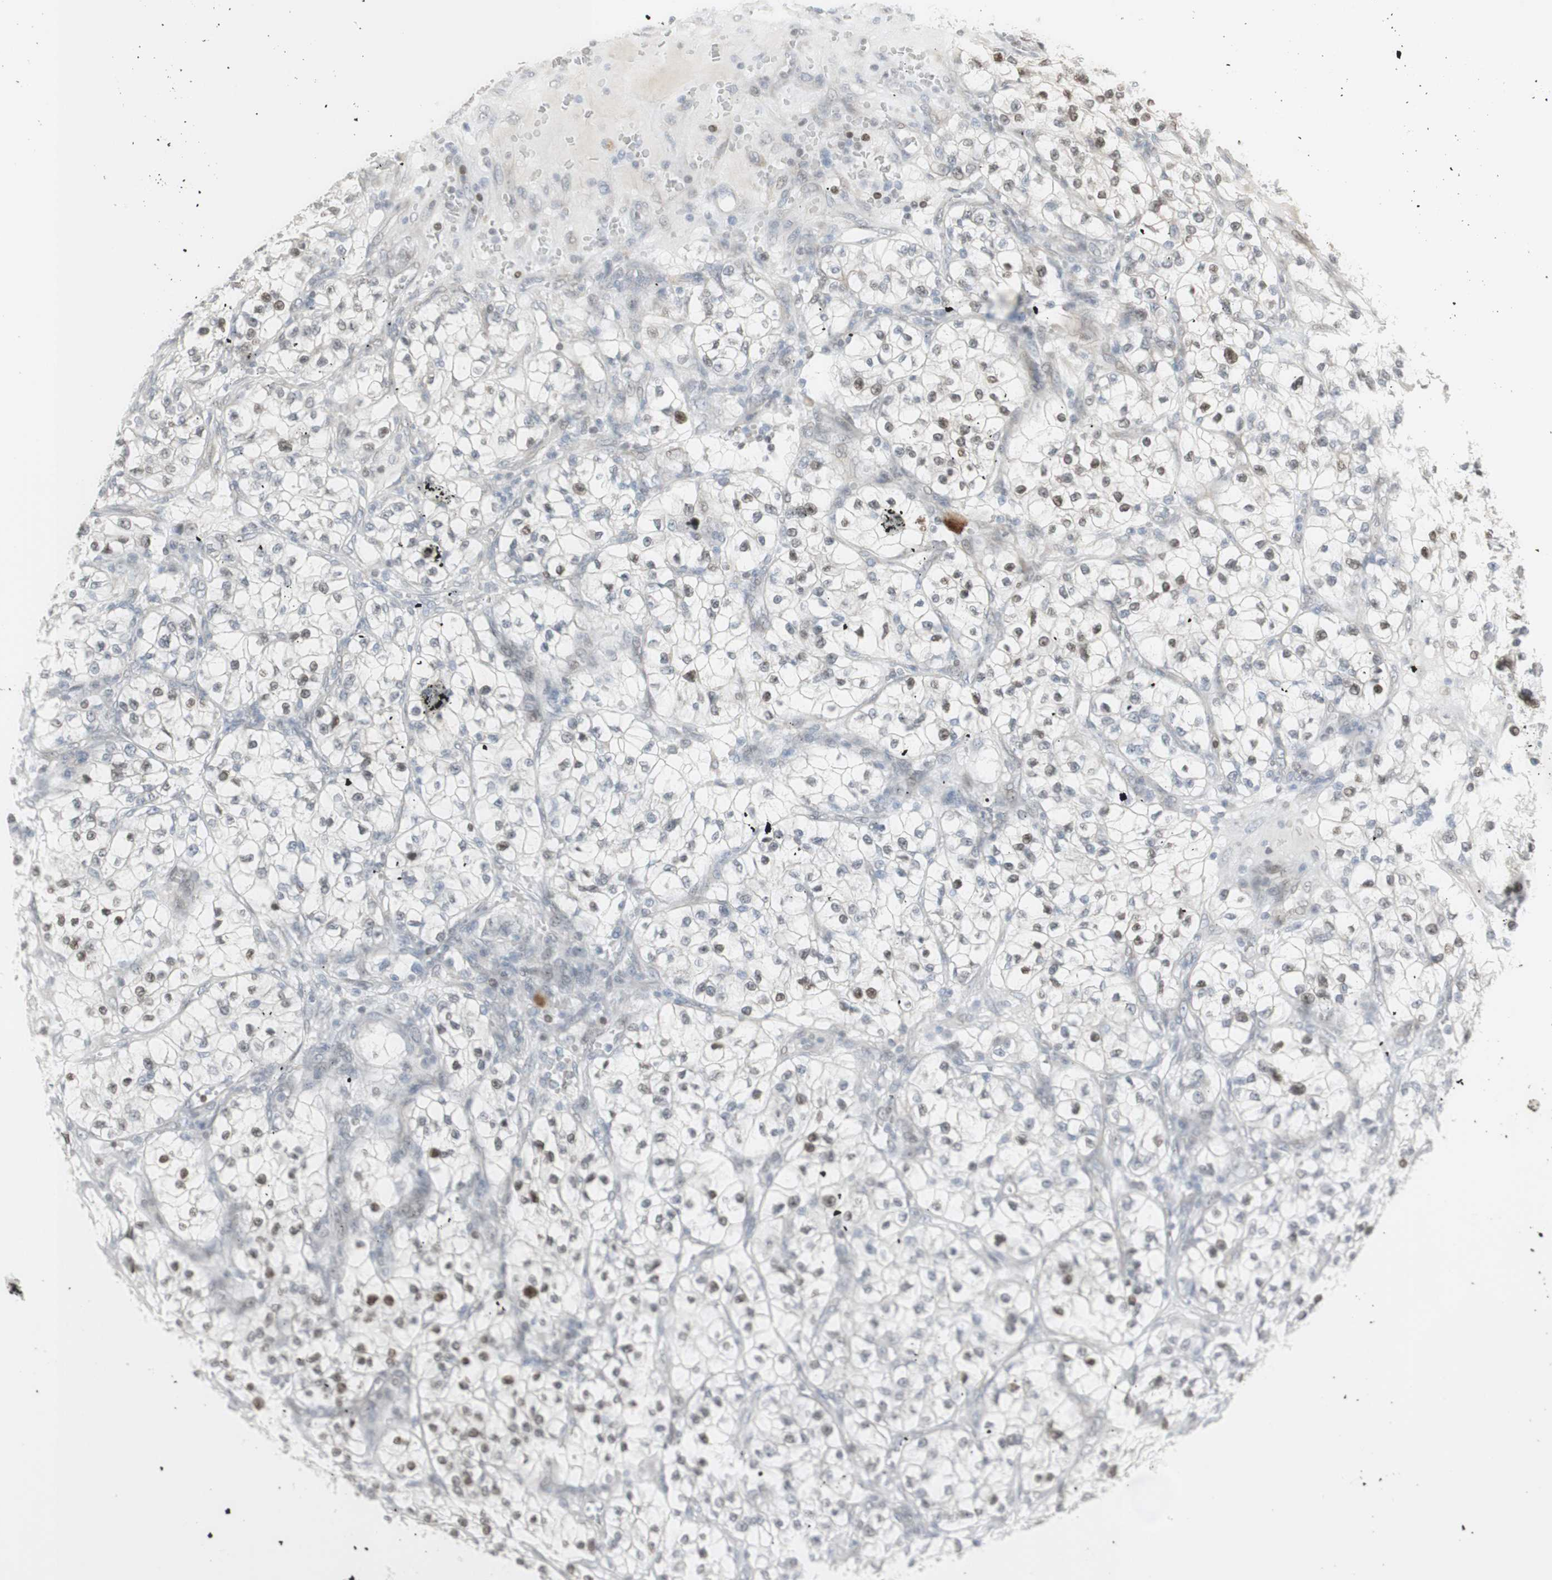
{"staining": {"intensity": "moderate", "quantity": "25%-75%", "location": "nuclear"}, "tissue": "renal cancer", "cell_type": "Tumor cells", "image_type": "cancer", "snomed": [{"axis": "morphology", "description": "Adenocarcinoma, NOS"}, {"axis": "topography", "description": "Kidney"}], "caption": "Immunohistochemistry (DAB) staining of human renal adenocarcinoma demonstrates moderate nuclear protein expression in approximately 25%-75% of tumor cells.", "gene": "C1orf116", "patient": {"sex": "female", "age": 57}}